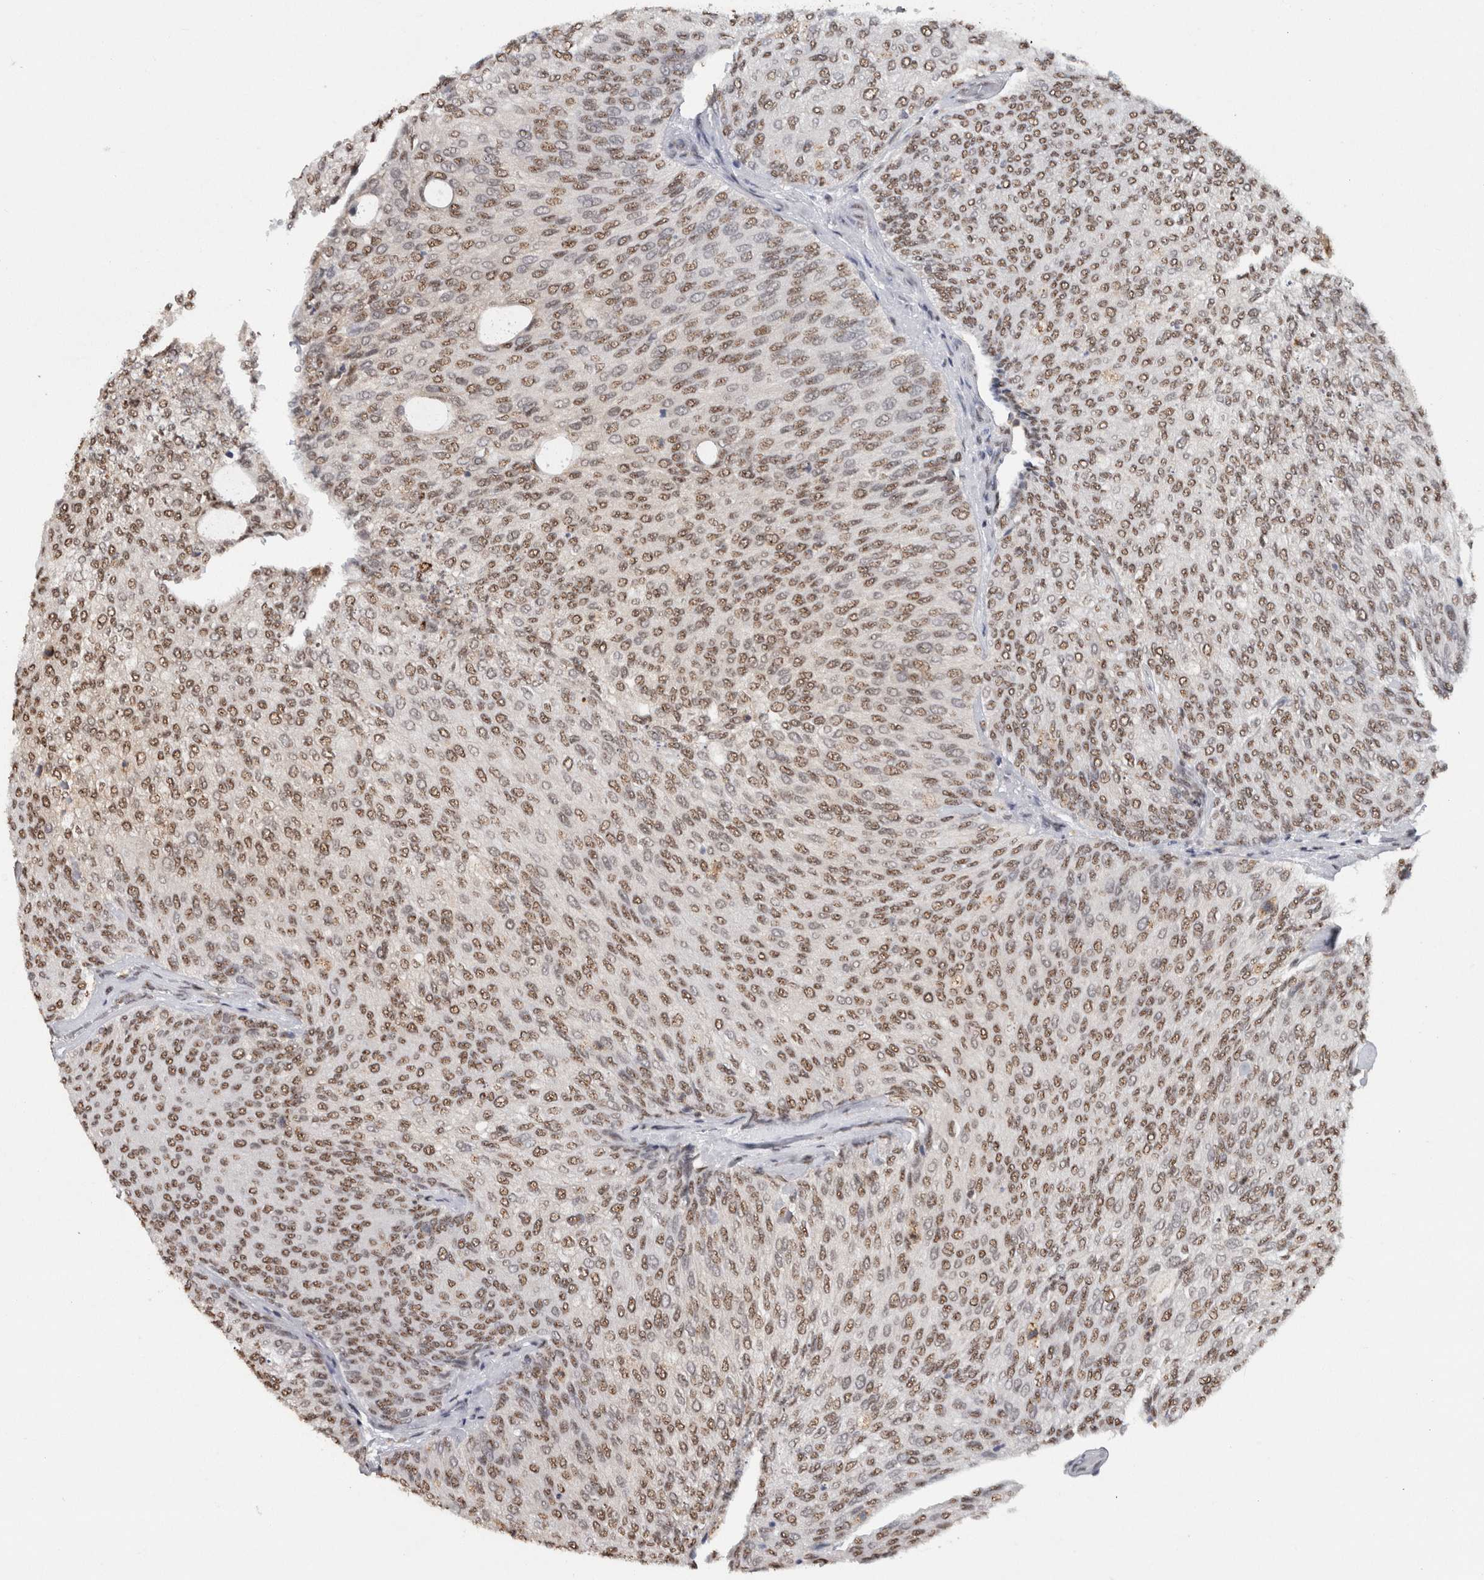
{"staining": {"intensity": "weak", "quantity": ">75%", "location": "nuclear"}, "tissue": "urothelial cancer", "cell_type": "Tumor cells", "image_type": "cancer", "snomed": [{"axis": "morphology", "description": "Urothelial carcinoma, Low grade"}, {"axis": "topography", "description": "Urinary bladder"}], "caption": "Human urothelial carcinoma (low-grade) stained with a protein marker displays weak staining in tumor cells.", "gene": "RPS6KA2", "patient": {"sex": "female", "age": 79}}